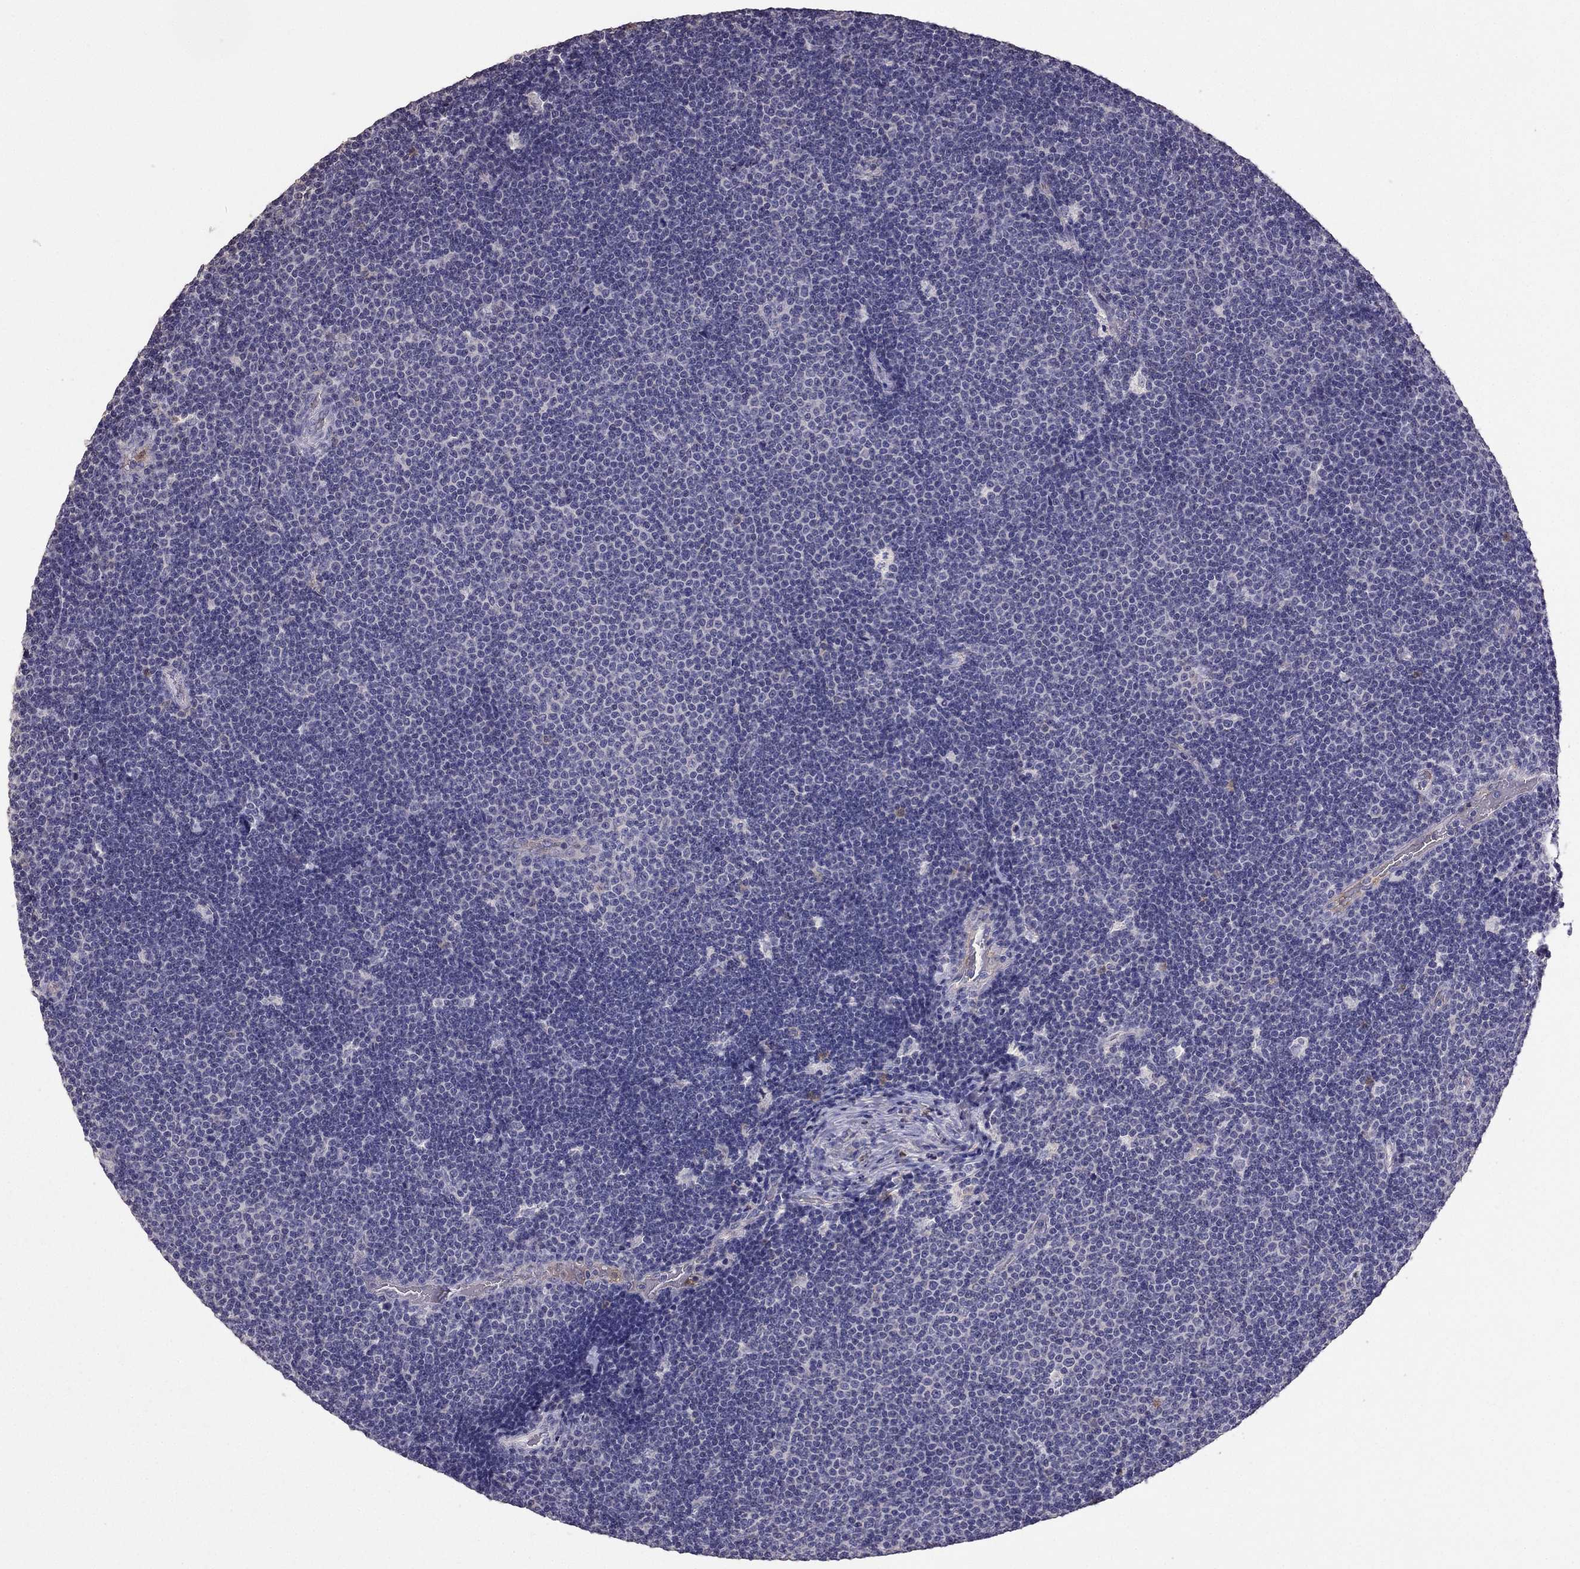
{"staining": {"intensity": "negative", "quantity": "none", "location": "none"}, "tissue": "lymphoma", "cell_type": "Tumor cells", "image_type": "cancer", "snomed": [{"axis": "morphology", "description": "Malignant lymphoma, non-Hodgkin's type, Low grade"}, {"axis": "topography", "description": "Brain"}], "caption": "Tumor cells are negative for protein expression in human malignant lymphoma, non-Hodgkin's type (low-grade).", "gene": "RFLNB", "patient": {"sex": "female", "age": 66}}